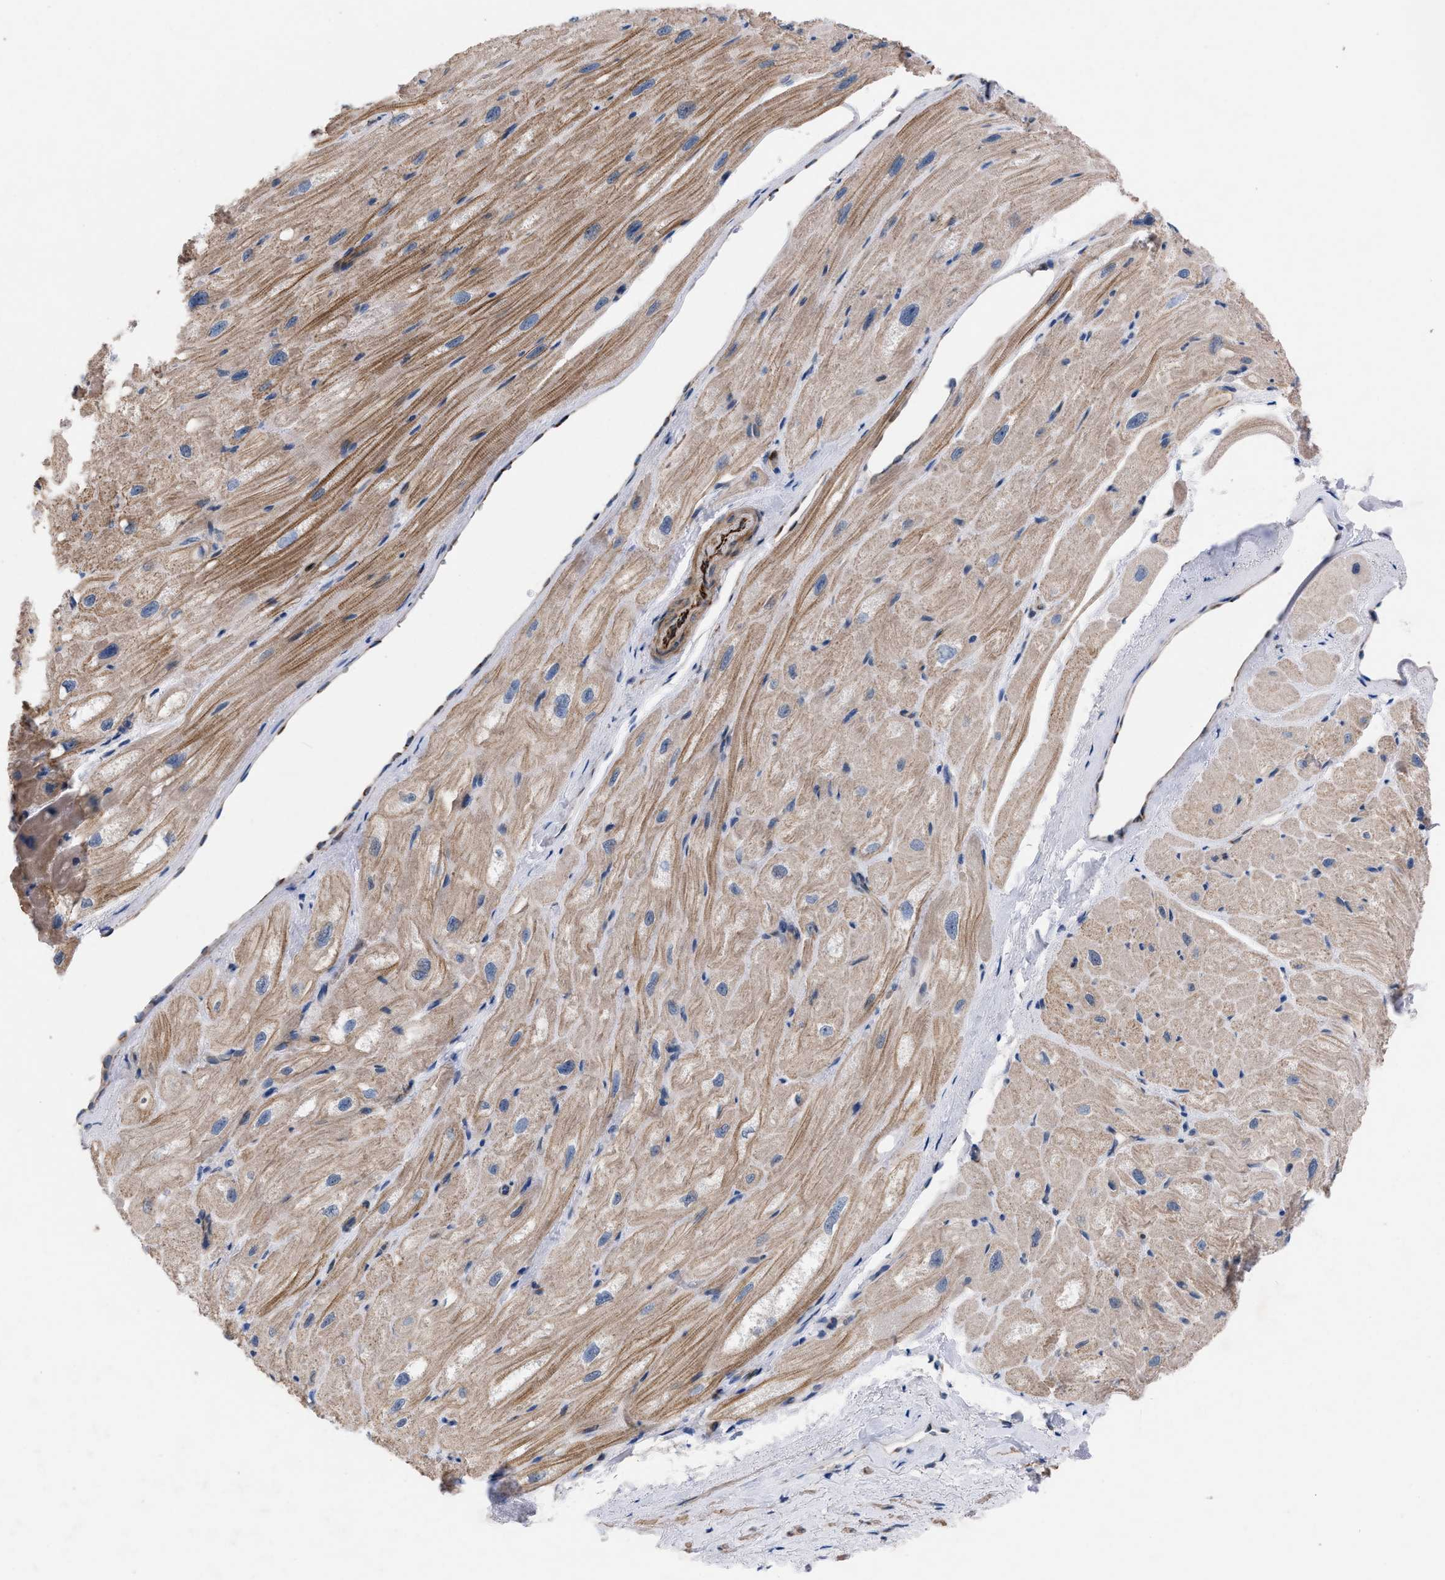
{"staining": {"intensity": "moderate", "quantity": "25%-75%", "location": "cytoplasmic/membranous"}, "tissue": "heart muscle", "cell_type": "Cardiomyocytes", "image_type": "normal", "snomed": [{"axis": "morphology", "description": "Normal tissue, NOS"}, {"axis": "topography", "description": "Heart"}], "caption": "Heart muscle was stained to show a protein in brown. There is medium levels of moderate cytoplasmic/membranous expression in about 25%-75% of cardiomyocytes.", "gene": "TMEM131", "patient": {"sex": "male", "age": 49}}